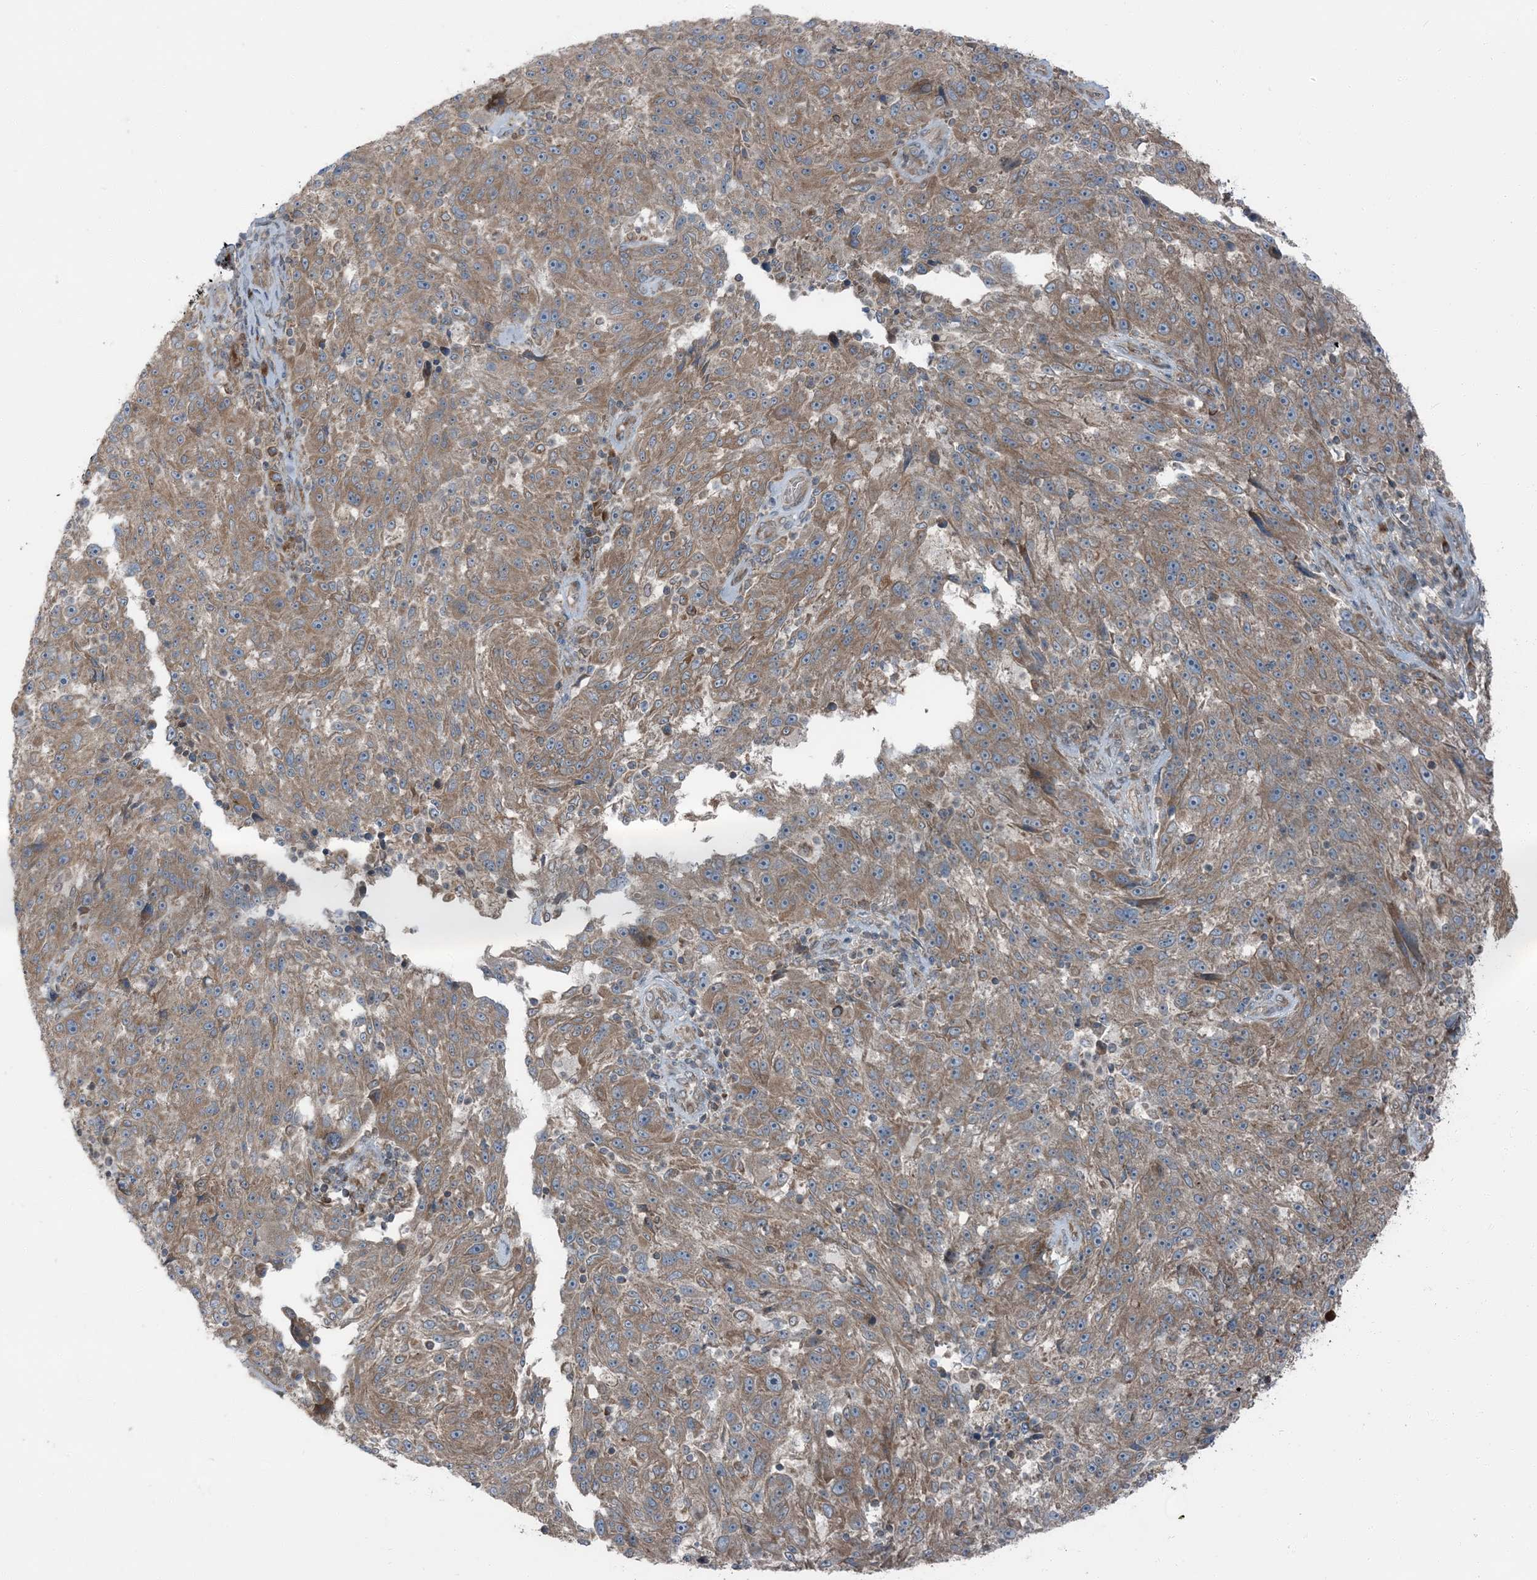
{"staining": {"intensity": "weak", "quantity": ">75%", "location": "cytoplasmic/membranous"}, "tissue": "melanoma", "cell_type": "Tumor cells", "image_type": "cancer", "snomed": [{"axis": "morphology", "description": "Malignant melanoma, NOS"}, {"axis": "topography", "description": "Skin"}], "caption": "A low amount of weak cytoplasmic/membranous expression is present in approximately >75% of tumor cells in malignant melanoma tissue. The staining was performed using DAB (3,3'-diaminobenzidine) to visualize the protein expression in brown, while the nuclei were stained in blue with hematoxylin (Magnification: 20x).", "gene": "RAB3GAP1", "patient": {"sex": "male", "age": 53}}